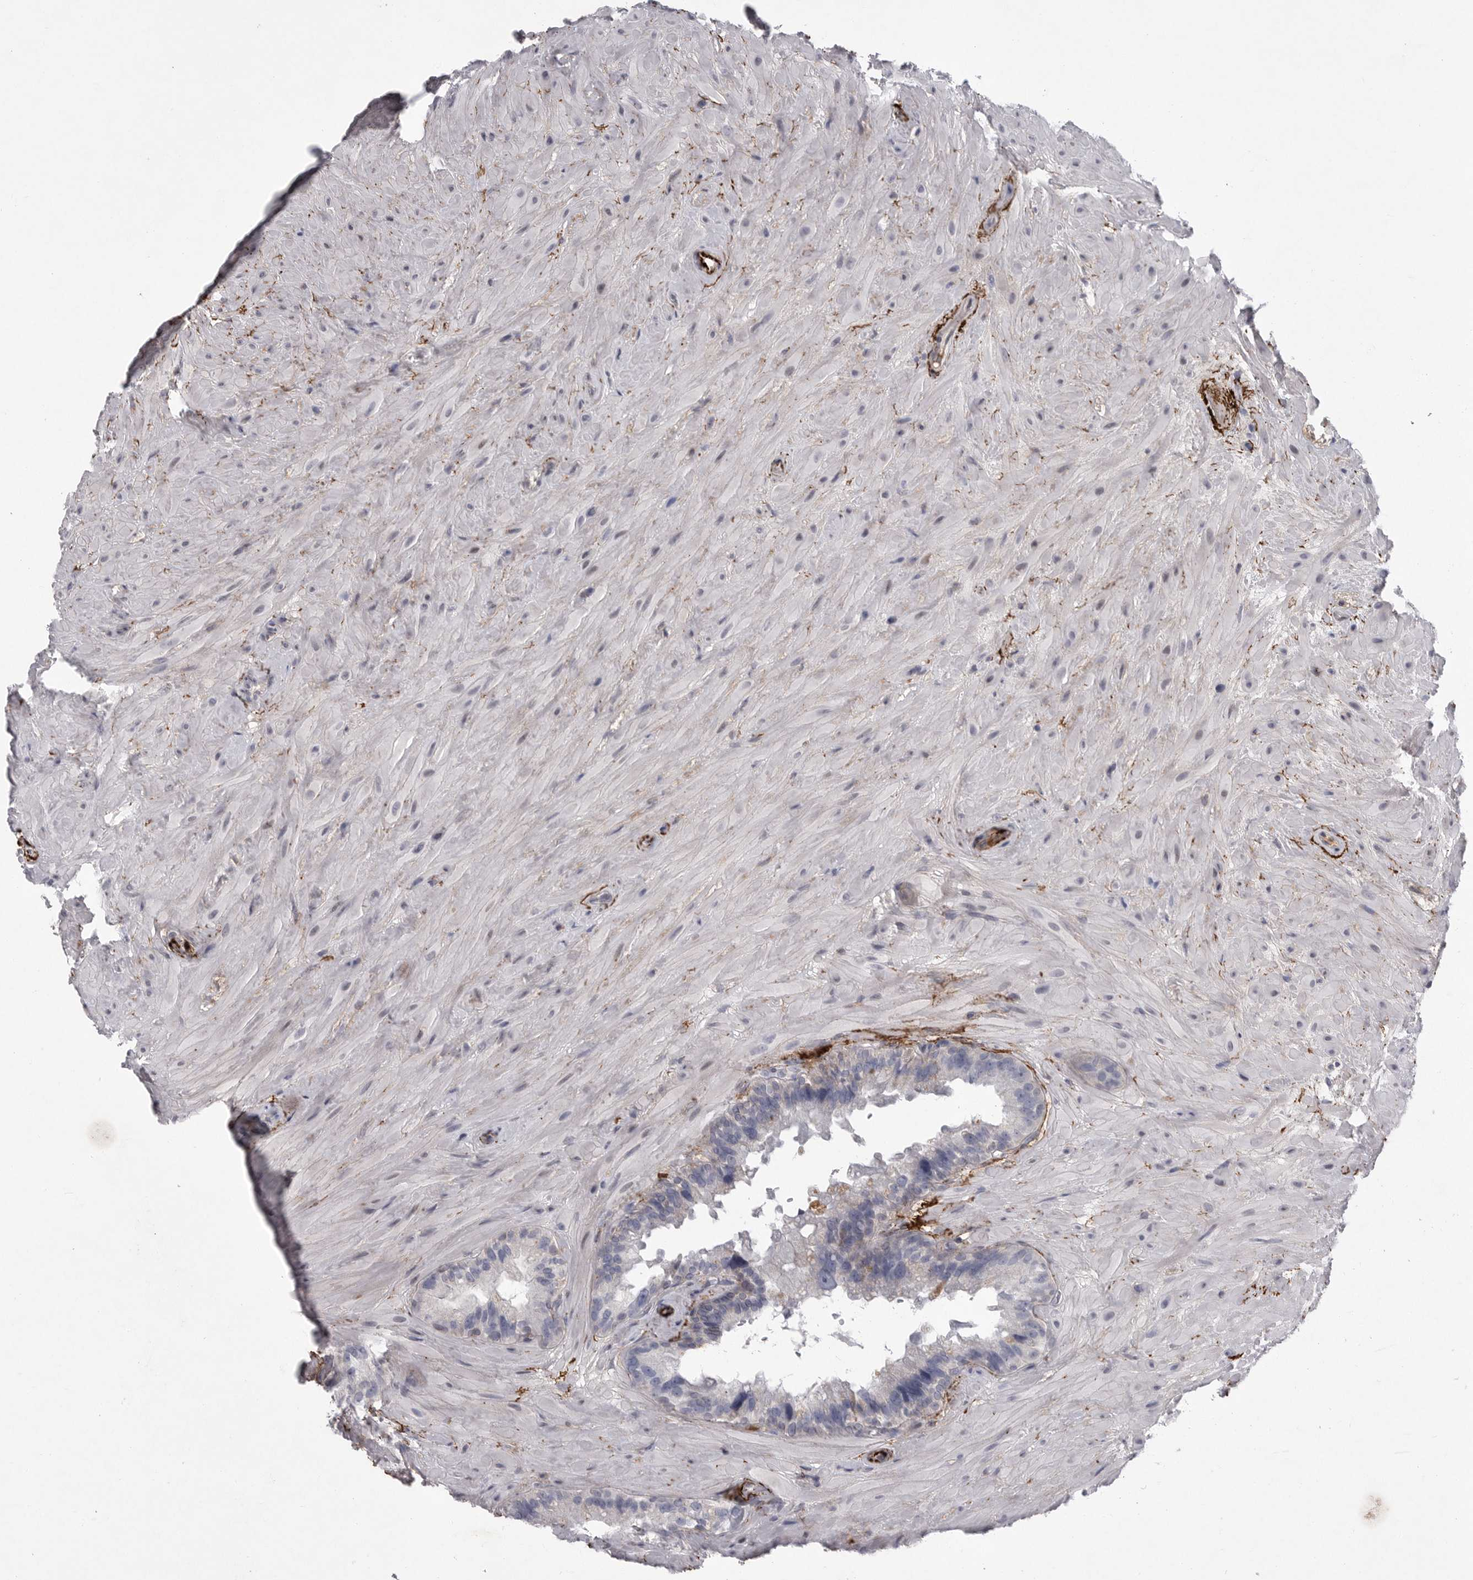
{"staining": {"intensity": "negative", "quantity": "none", "location": "none"}, "tissue": "seminal vesicle", "cell_type": "Glandular cells", "image_type": "normal", "snomed": [{"axis": "morphology", "description": "Normal tissue, NOS"}, {"axis": "topography", "description": "Seminal veicle"}], "caption": "Glandular cells show no significant positivity in unremarkable seminal vesicle.", "gene": "CRP", "patient": {"sex": "male", "age": 80}}